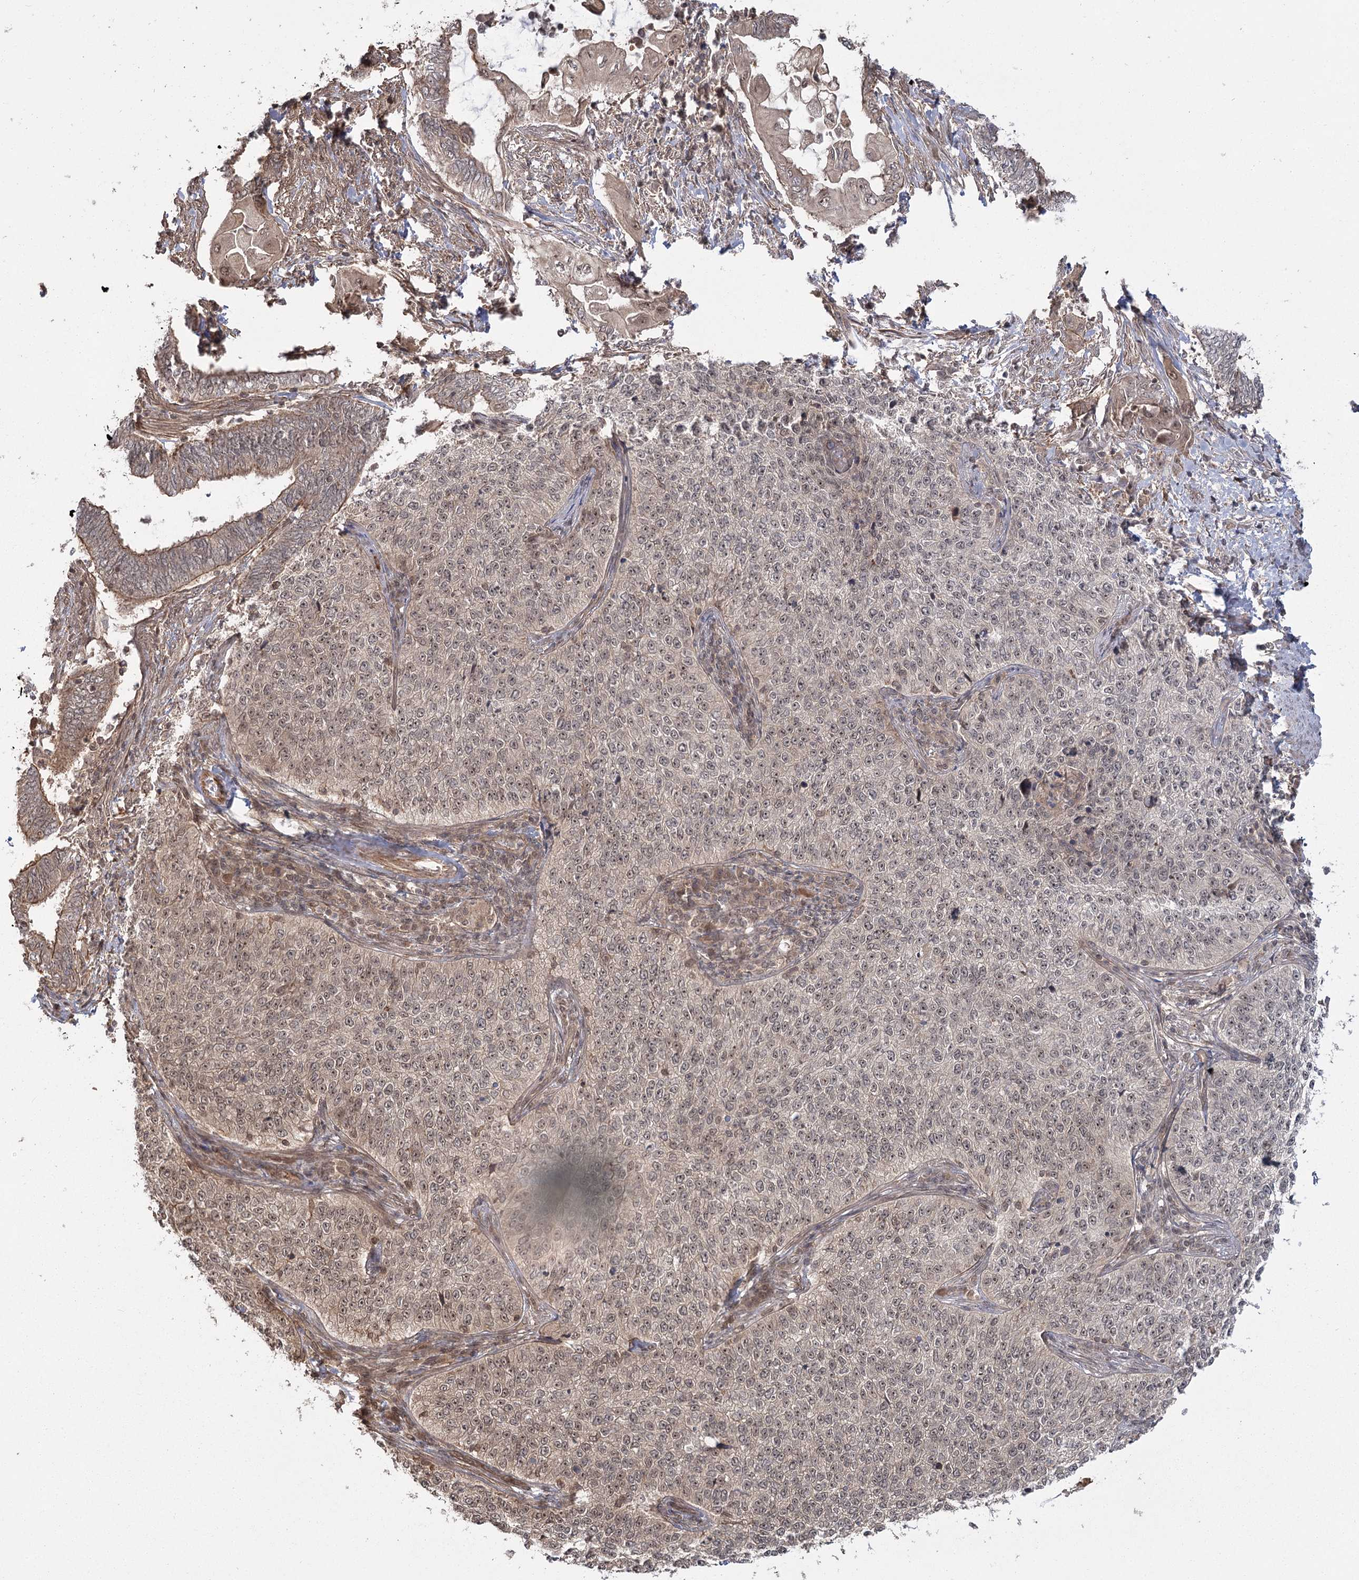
{"staining": {"intensity": "weak", "quantity": ">75%", "location": "nuclear"}, "tissue": "cervical cancer", "cell_type": "Tumor cells", "image_type": "cancer", "snomed": [{"axis": "morphology", "description": "Squamous cell carcinoma, NOS"}, {"axis": "topography", "description": "Cervix"}], "caption": "Immunohistochemistry (IHC) (DAB) staining of human squamous cell carcinoma (cervical) reveals weak nuclear protein staining in about >75% of tumor cells.", "gene": "R3HDM2", "patient": {"sex": "female", "age": 35}}